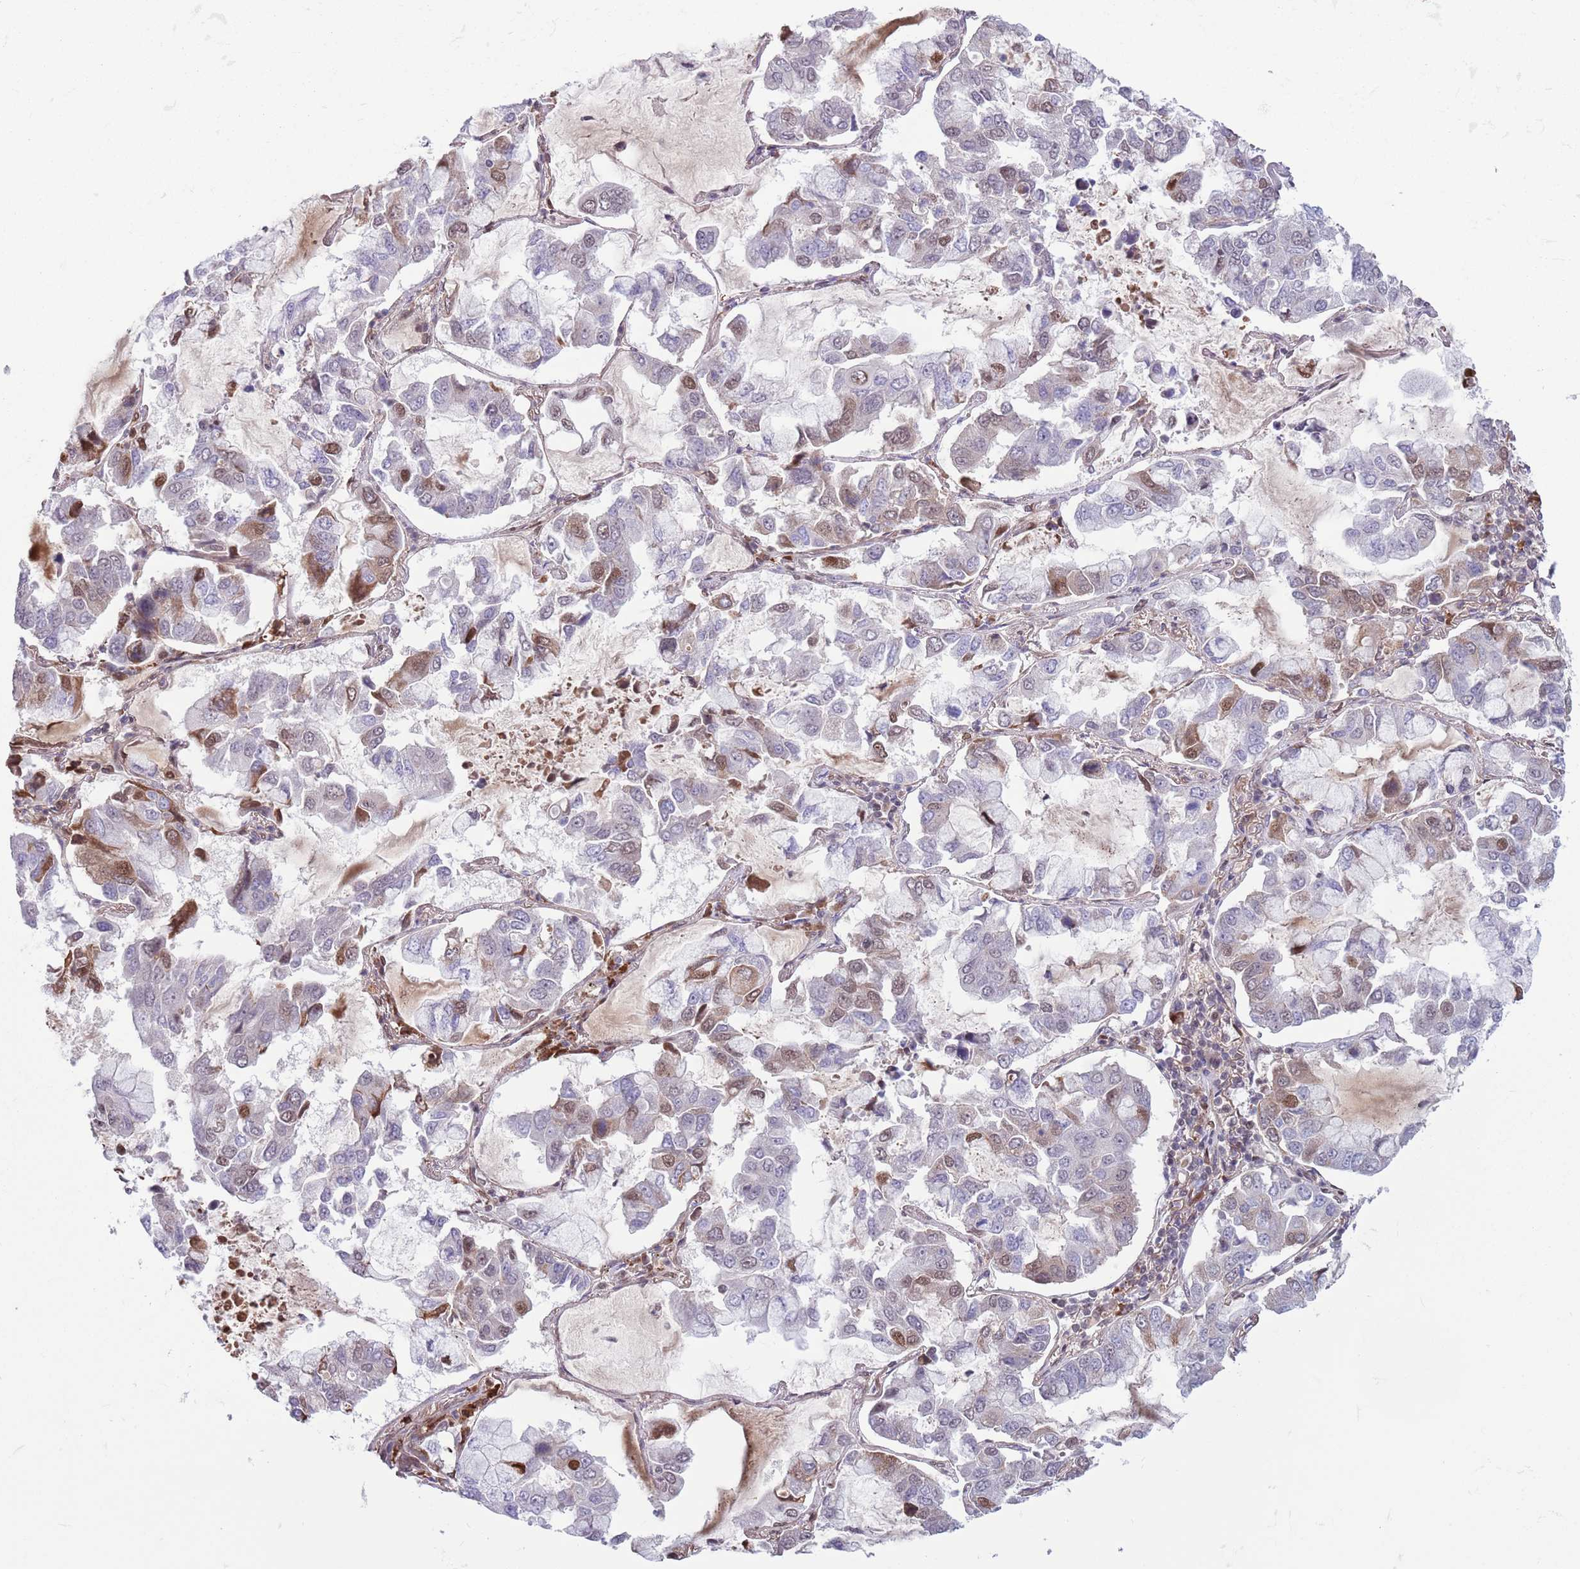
{"staining": {"intensity": "moderate", "quantity": "<25%", "location": "nuclear"}, "tissue": "lung cancer", "cell_type": "Tumor cells", "image_type": "cancer", "snomed": [{"axis": "morphology", "description": "Adenocarcinoma, NOS"}, {"axis": "topography", "description": "Lung"}], "caption": "Moderate nuclear expression is seen in approximately <25% of tumor cells in lung cancer. The staining was performed using DAB, with brown indicating positive protein expression. Nuclei are stained blue with hematoxylin.", "gene": "SIPA1L3", "patient": {"sex": "male", "age": 64}}